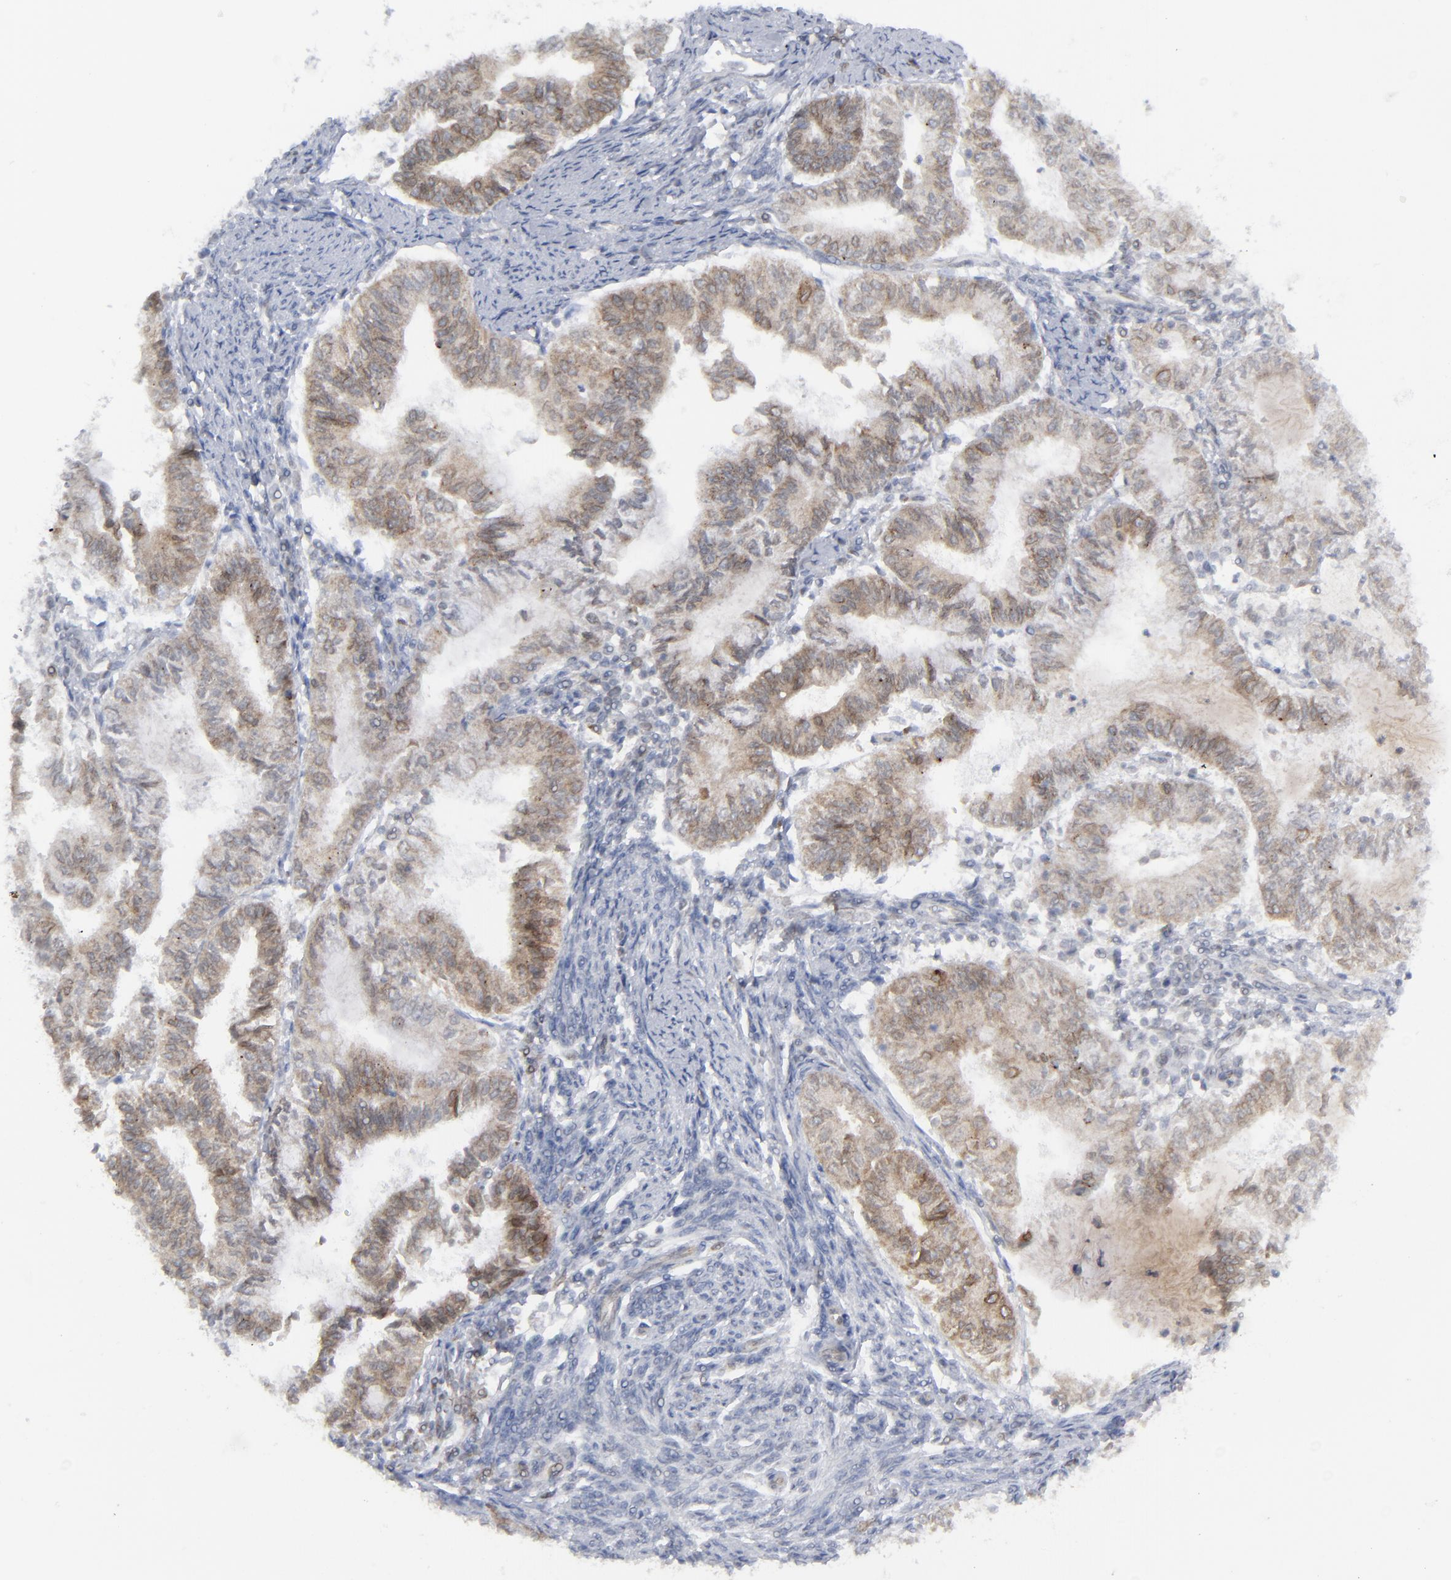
{"staining": {"intensity": "moderate", "quantity": "25%-75%", "location": "cytoplasmic/membranous"}, "tissue": "endometrial cancer", "cell_type": "Tumor cells", "image_type": "cancer", "snomed": [{"axis": "morphology", "description": "Adenocarcinoma, NOS"}, {"axis": "topography", "description": "Endometrium"}], "caption": "A medium amount of moderate cytoplasmic/membranous expression is identified in about 25%-75% of tumor cells in endometrial adenocarcinoma tissue. Using DAB (brown) and hematoxylin (blue) stains, captured at high magnification using brightfield microscopy.", "gene": "NUP88", "patient": {"sex": "female", "age": 66}}